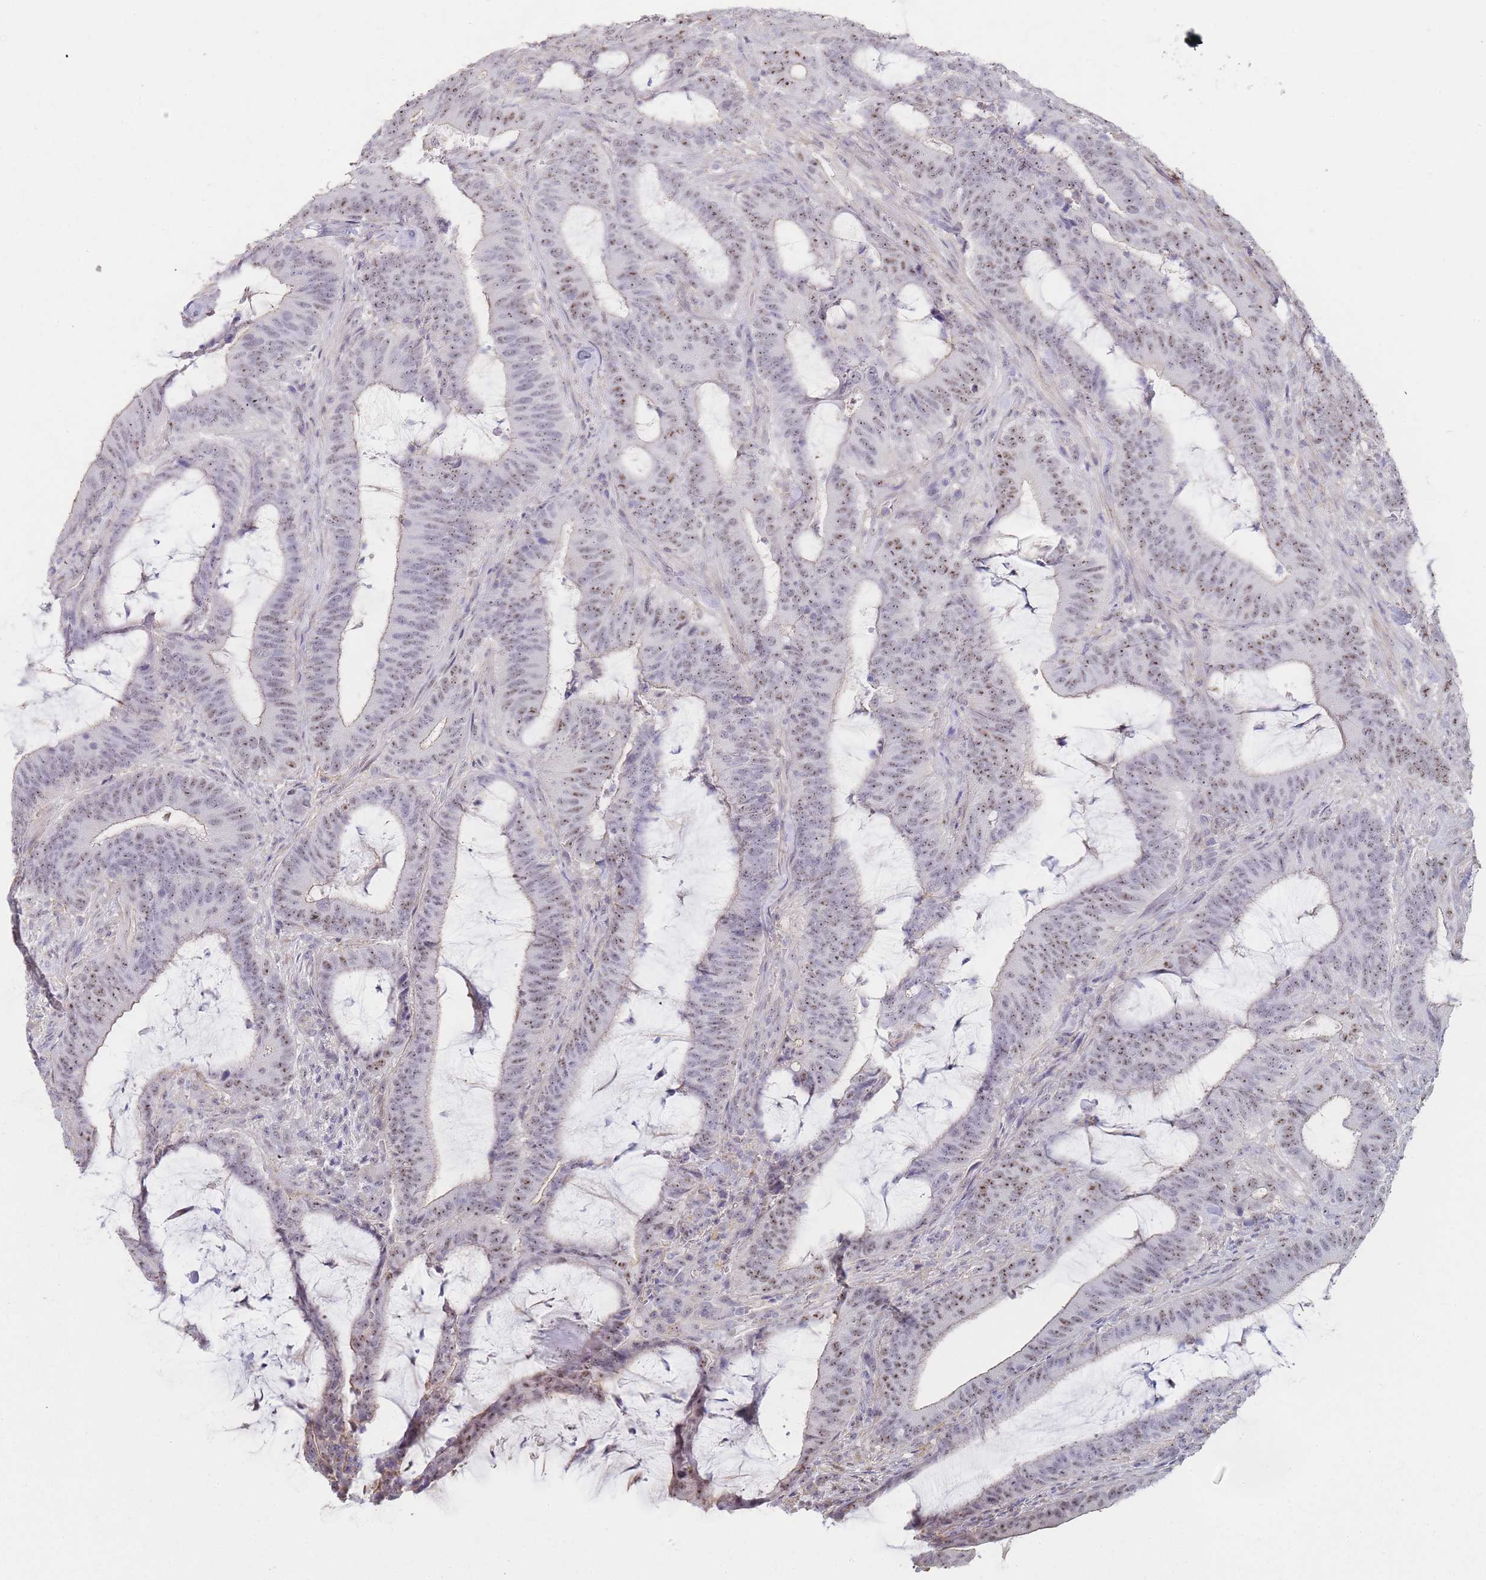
{"staining": {"intensity": "moderate", "quantity": ">75%", "location": "nuclear"}, "tissue": "colorectal cancer", "cell_type": "Tumor cells", "image_type": "cancer", "snomed": [{"axis": "morphology", "description": "Adenocarcinoma, NOS"}, {"axis": "topography", "description": "Colon"}], "caption": "About >75% of tumor cells in human colorectal cancer (adenocarcinoma) reveal moderate nuclear protein positivity as visualized by brown immunohistochemical staining.", "gene": "NOP14", "patient": {"sex": "female", "age": 43}}